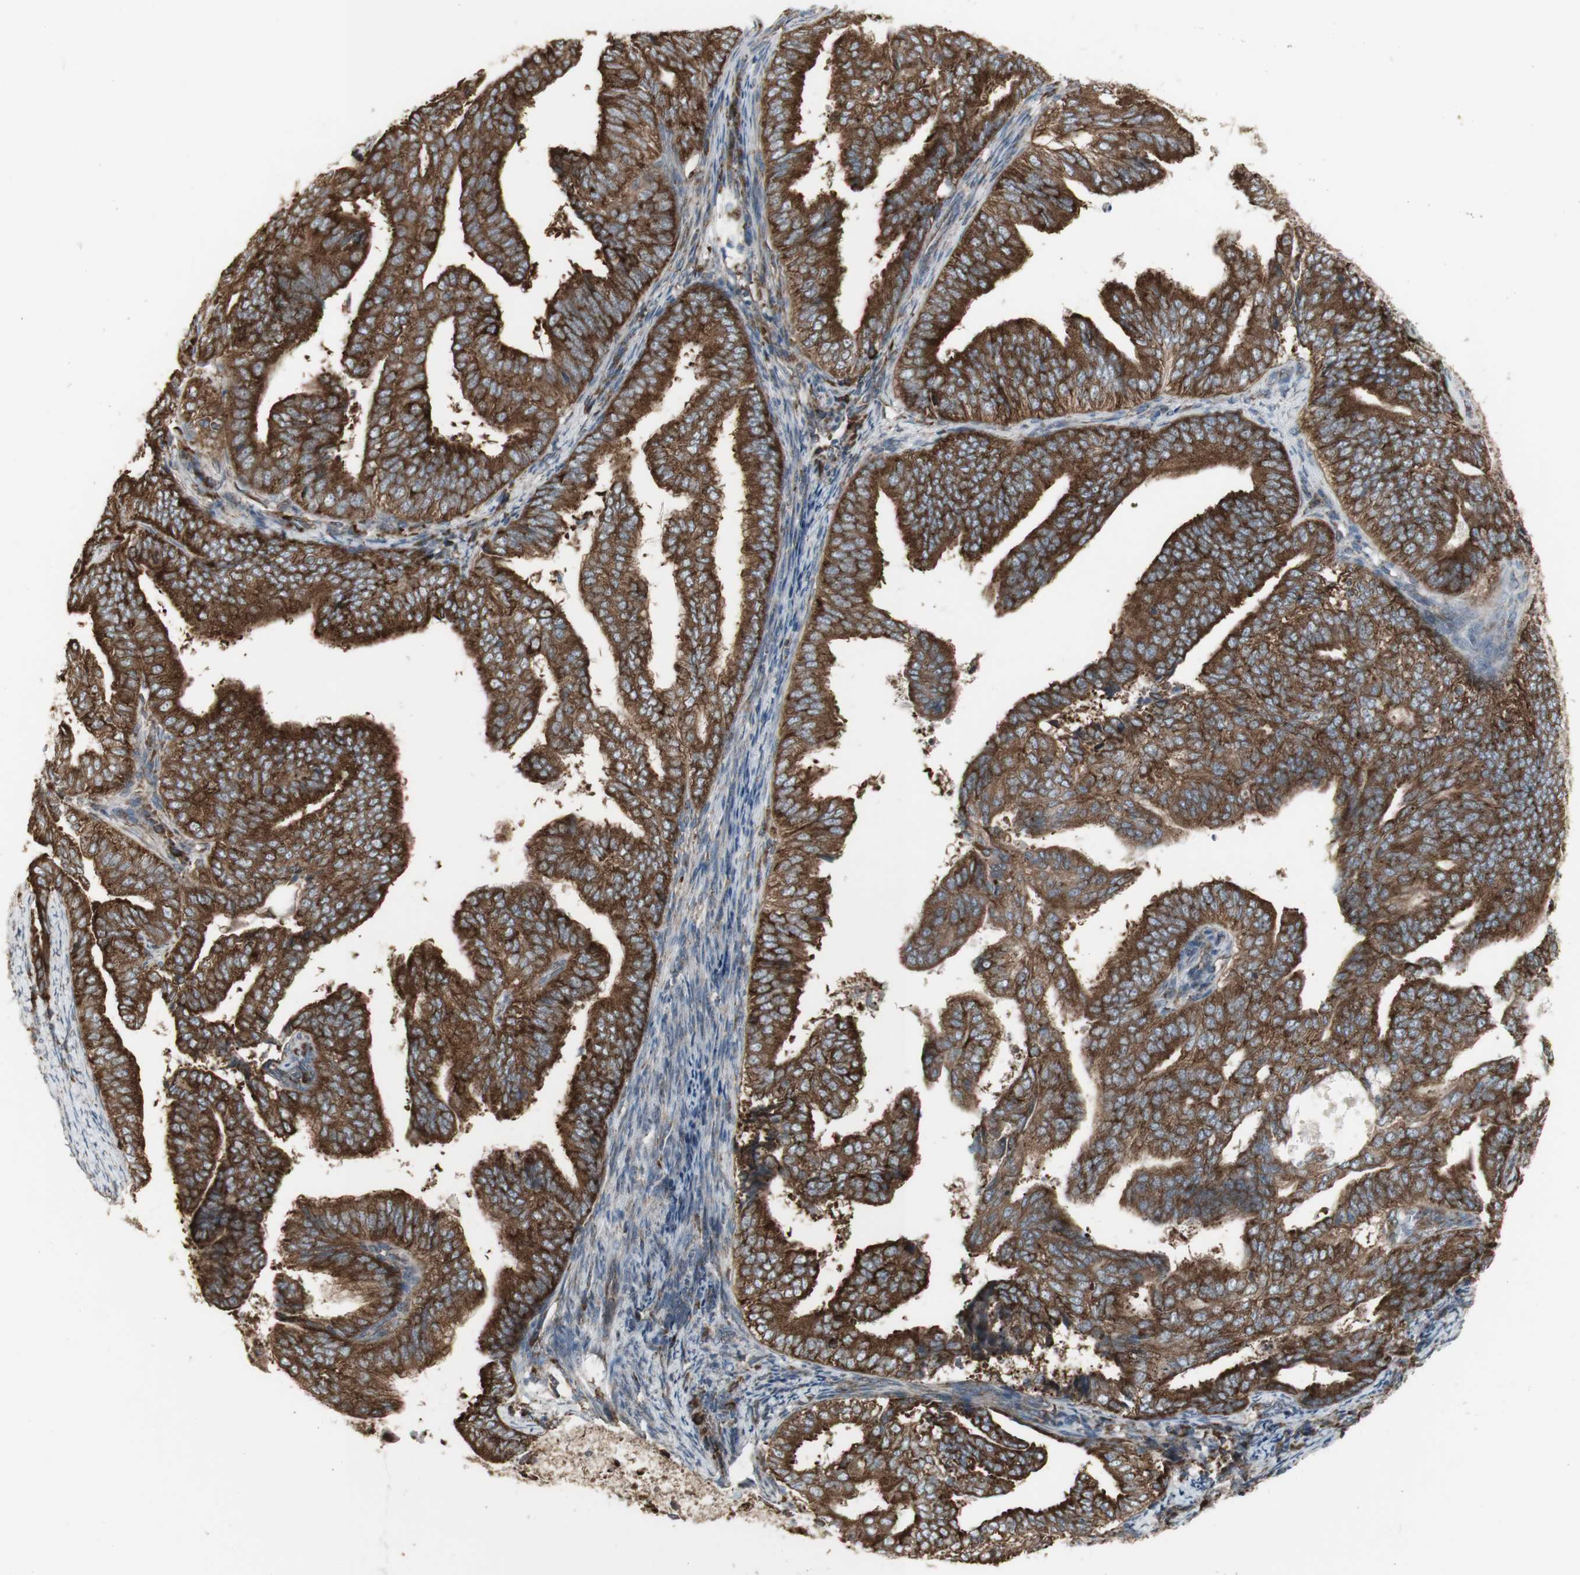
{"staining": {"intensity": "strong", "quantity": ">75%", "location": "cytoplasmic/membranous"}, "tissue": "endometrial cancer", "cell_type": "Tumor cells", "image_type": "cancer", "snomed": [{"axis": "morphology", "description": "Adenocarcinoma, NOS"}, {"axis": "topography", "description": "Endometrium"}], "caption": "Adenocarcinoma (endometrial) tissue shows strong cytoplasmic/membranous staining in about >75% of tumor cells (Brightfield microscopy of DAB IHC at high magnification).", "gene": "FKBP3", "patient": {"sex": "female", "age": 58}}